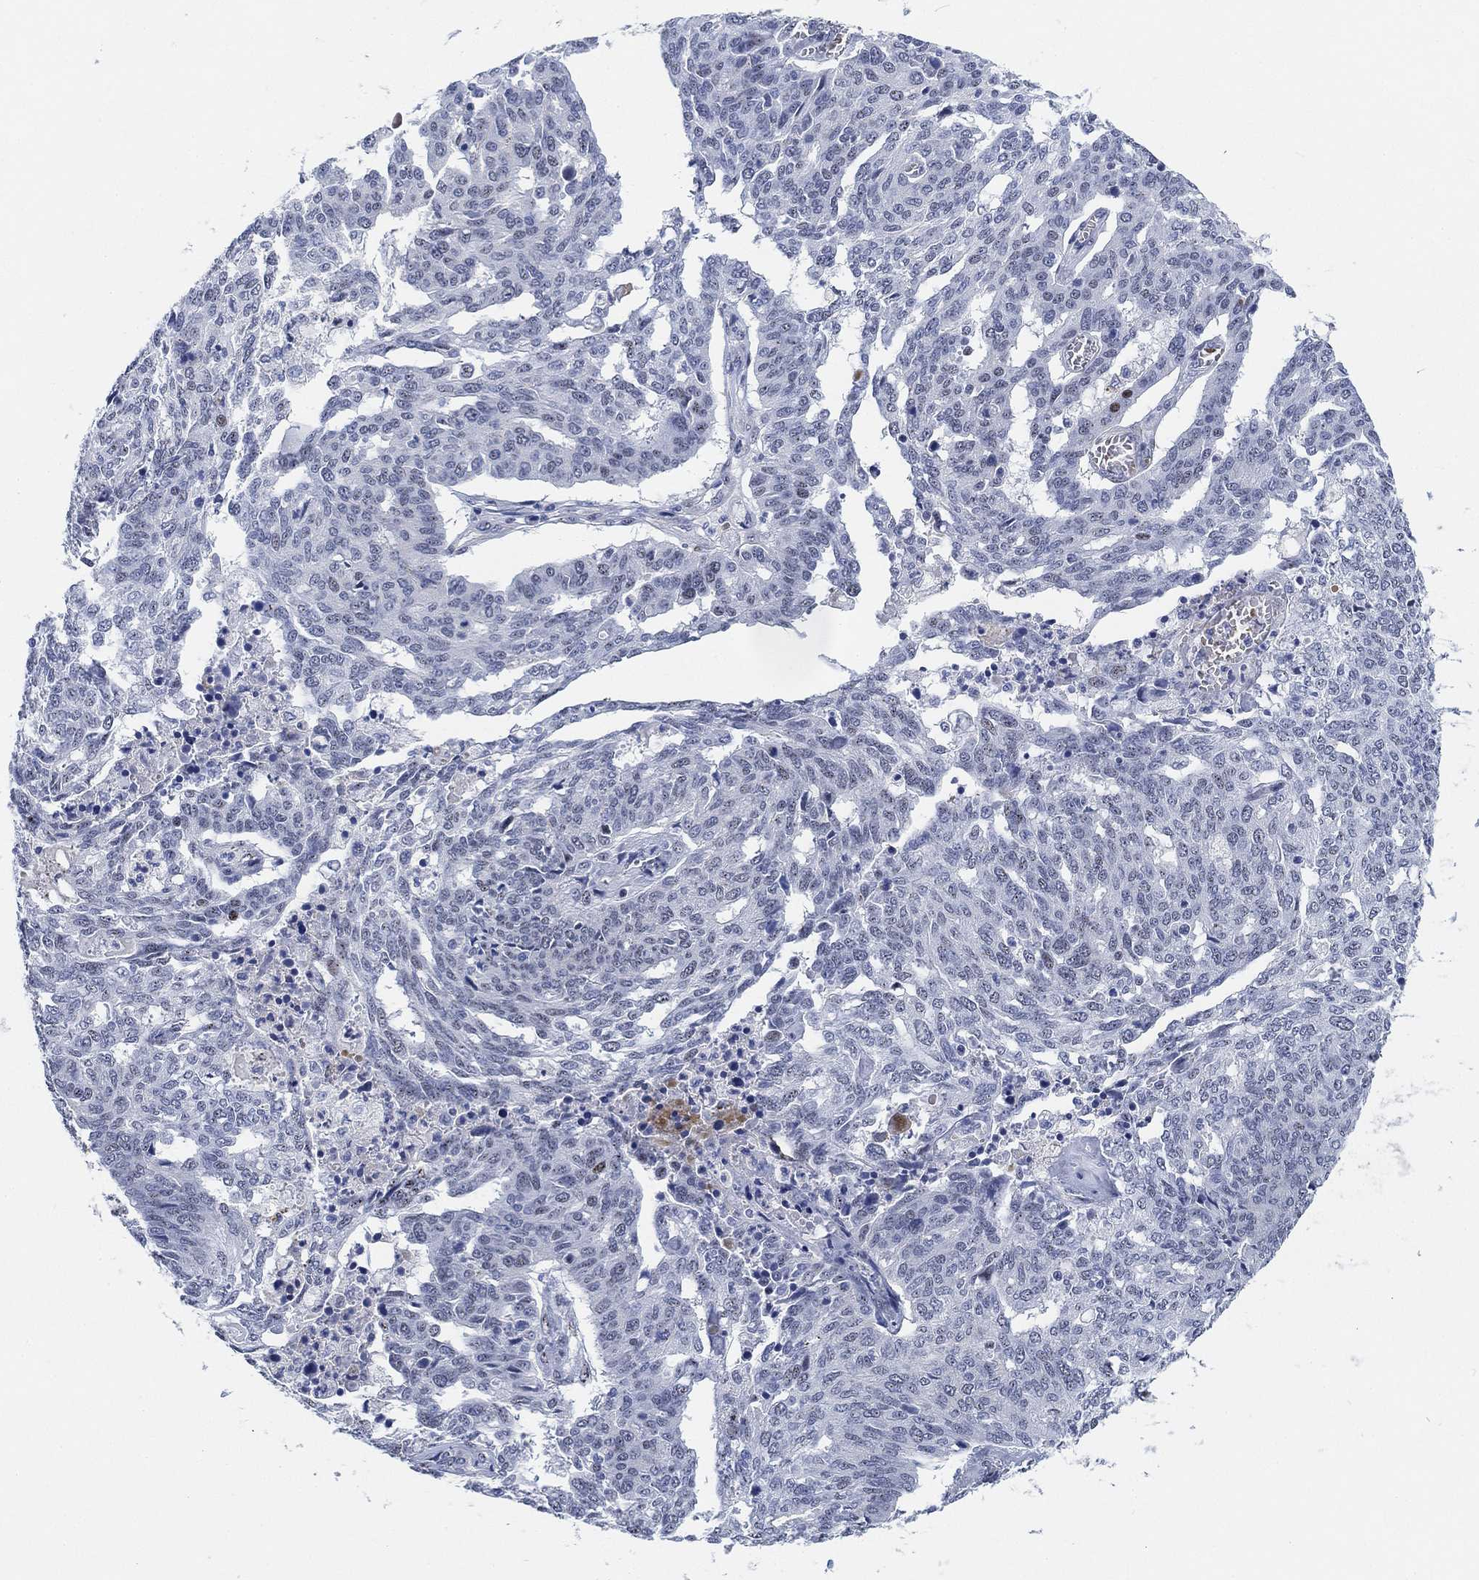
{"staining": {"intensity": "negative", "quantity": "none", "location": "none"}, "tissue": "ovarian cancer", "cell_type": "Tumor cells", "image_type": "cancer", "snomed": [{"axis": "morphology", "description": "Cystadenocarcinoma, serous, NOS"}, {"axis": "topography", "description": "Ovary"}], "caption": "Histopathology image shows no significant protein positivity in tumor cells of ovarian serous cystadenocarcinoma.", "gene": "PAX6", "patient": {"sex": "female", "age": 67}}